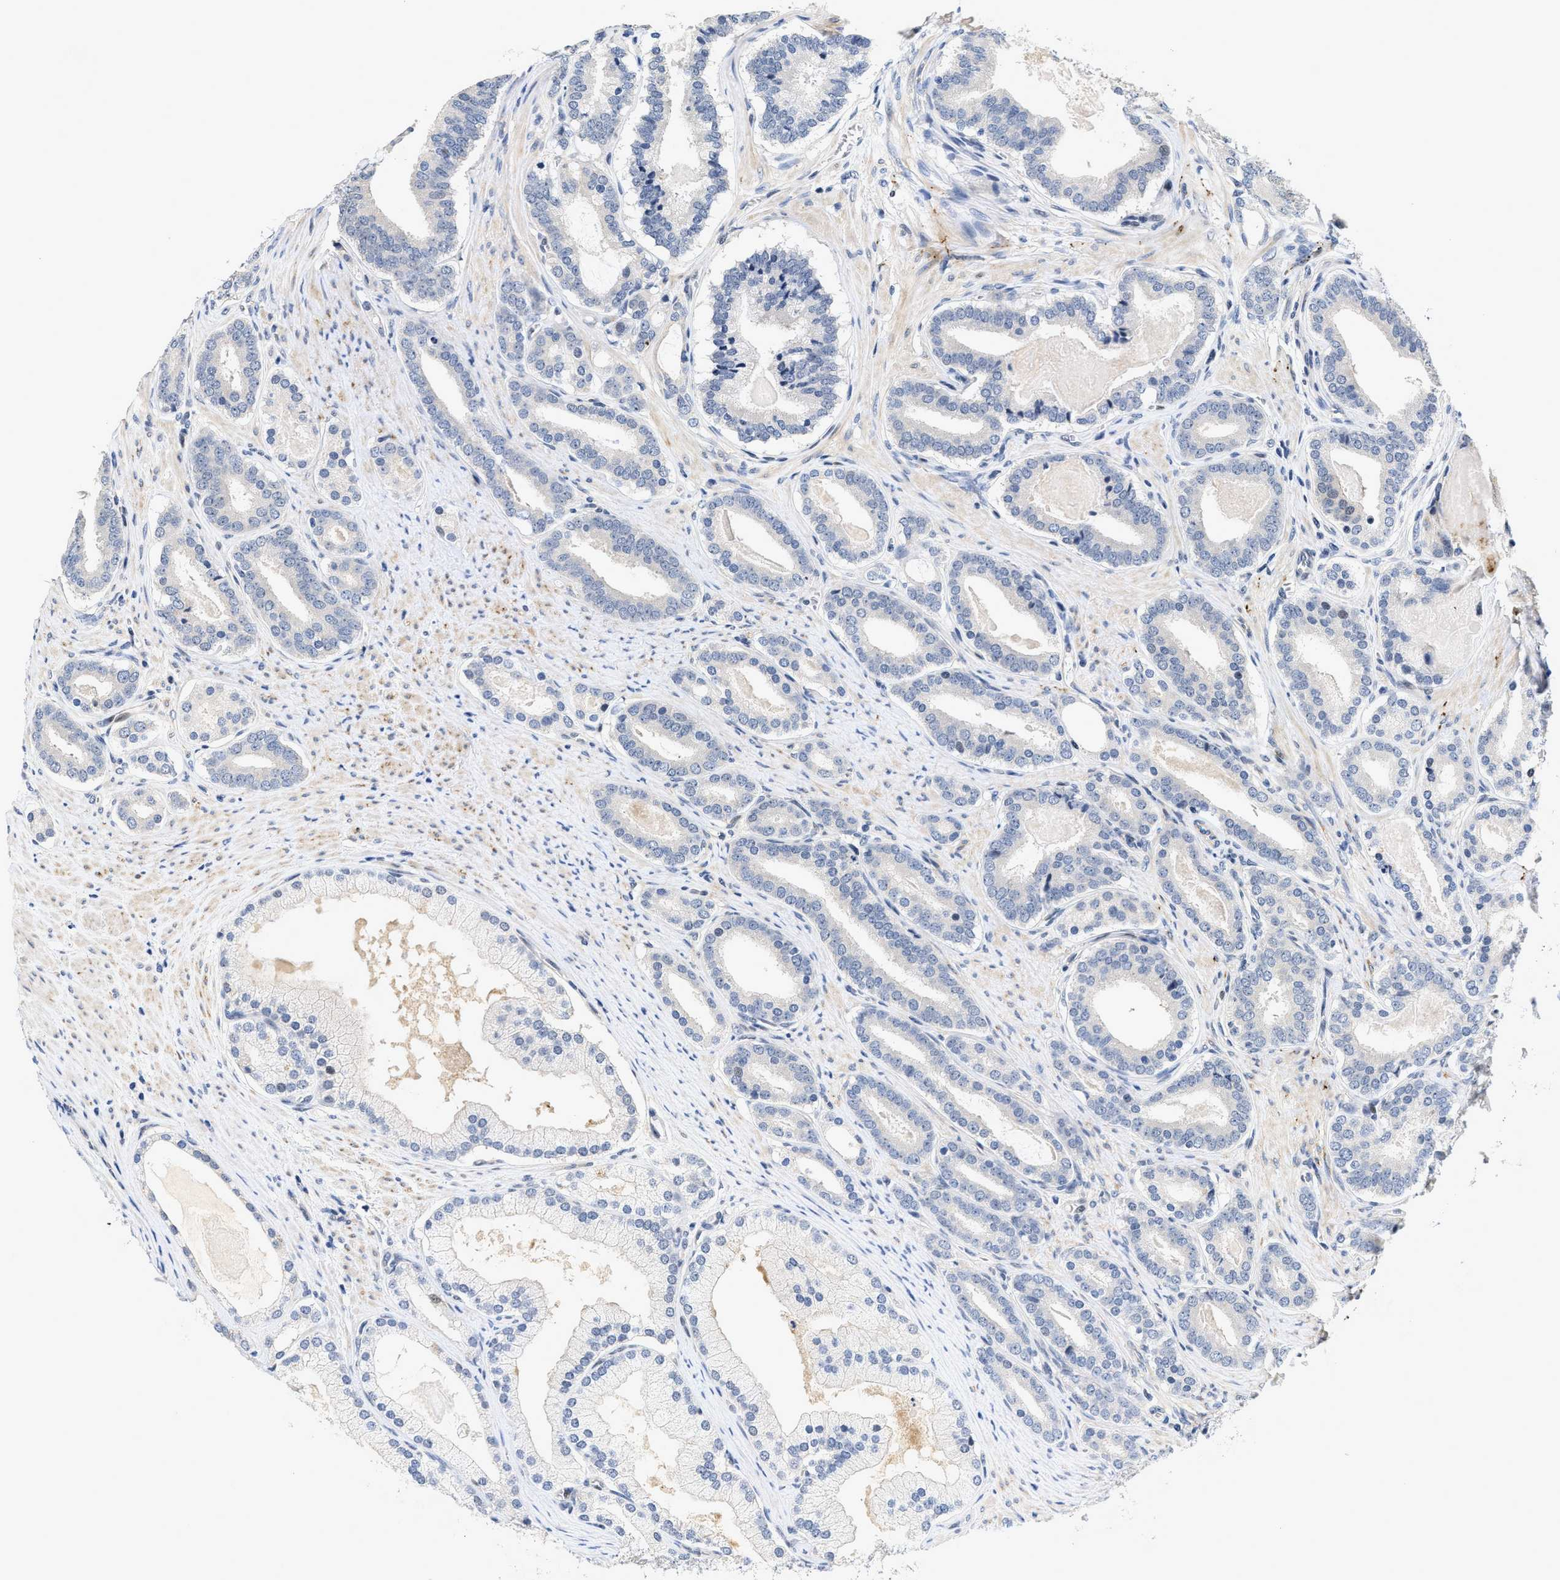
{"staining": {"intensity": "negative", "quantity": "none", "location": "none"}, "tissue": "prostate cancer", "cell_type": "Tumor cells", "image_type": "cancer", "snomed": [{"axis": "morphology", "description": "Adenocarcinoma, High grade"}, {"axis": "topography", "description": "Prostate"}], "caption": "DAB immunohistochemical staining of human prostate adenocarcinoma (high-grade) exhibits no significant expression in tumor cells.", "gene": "VIP", "patient": {"sex": "male", "age": 60}}